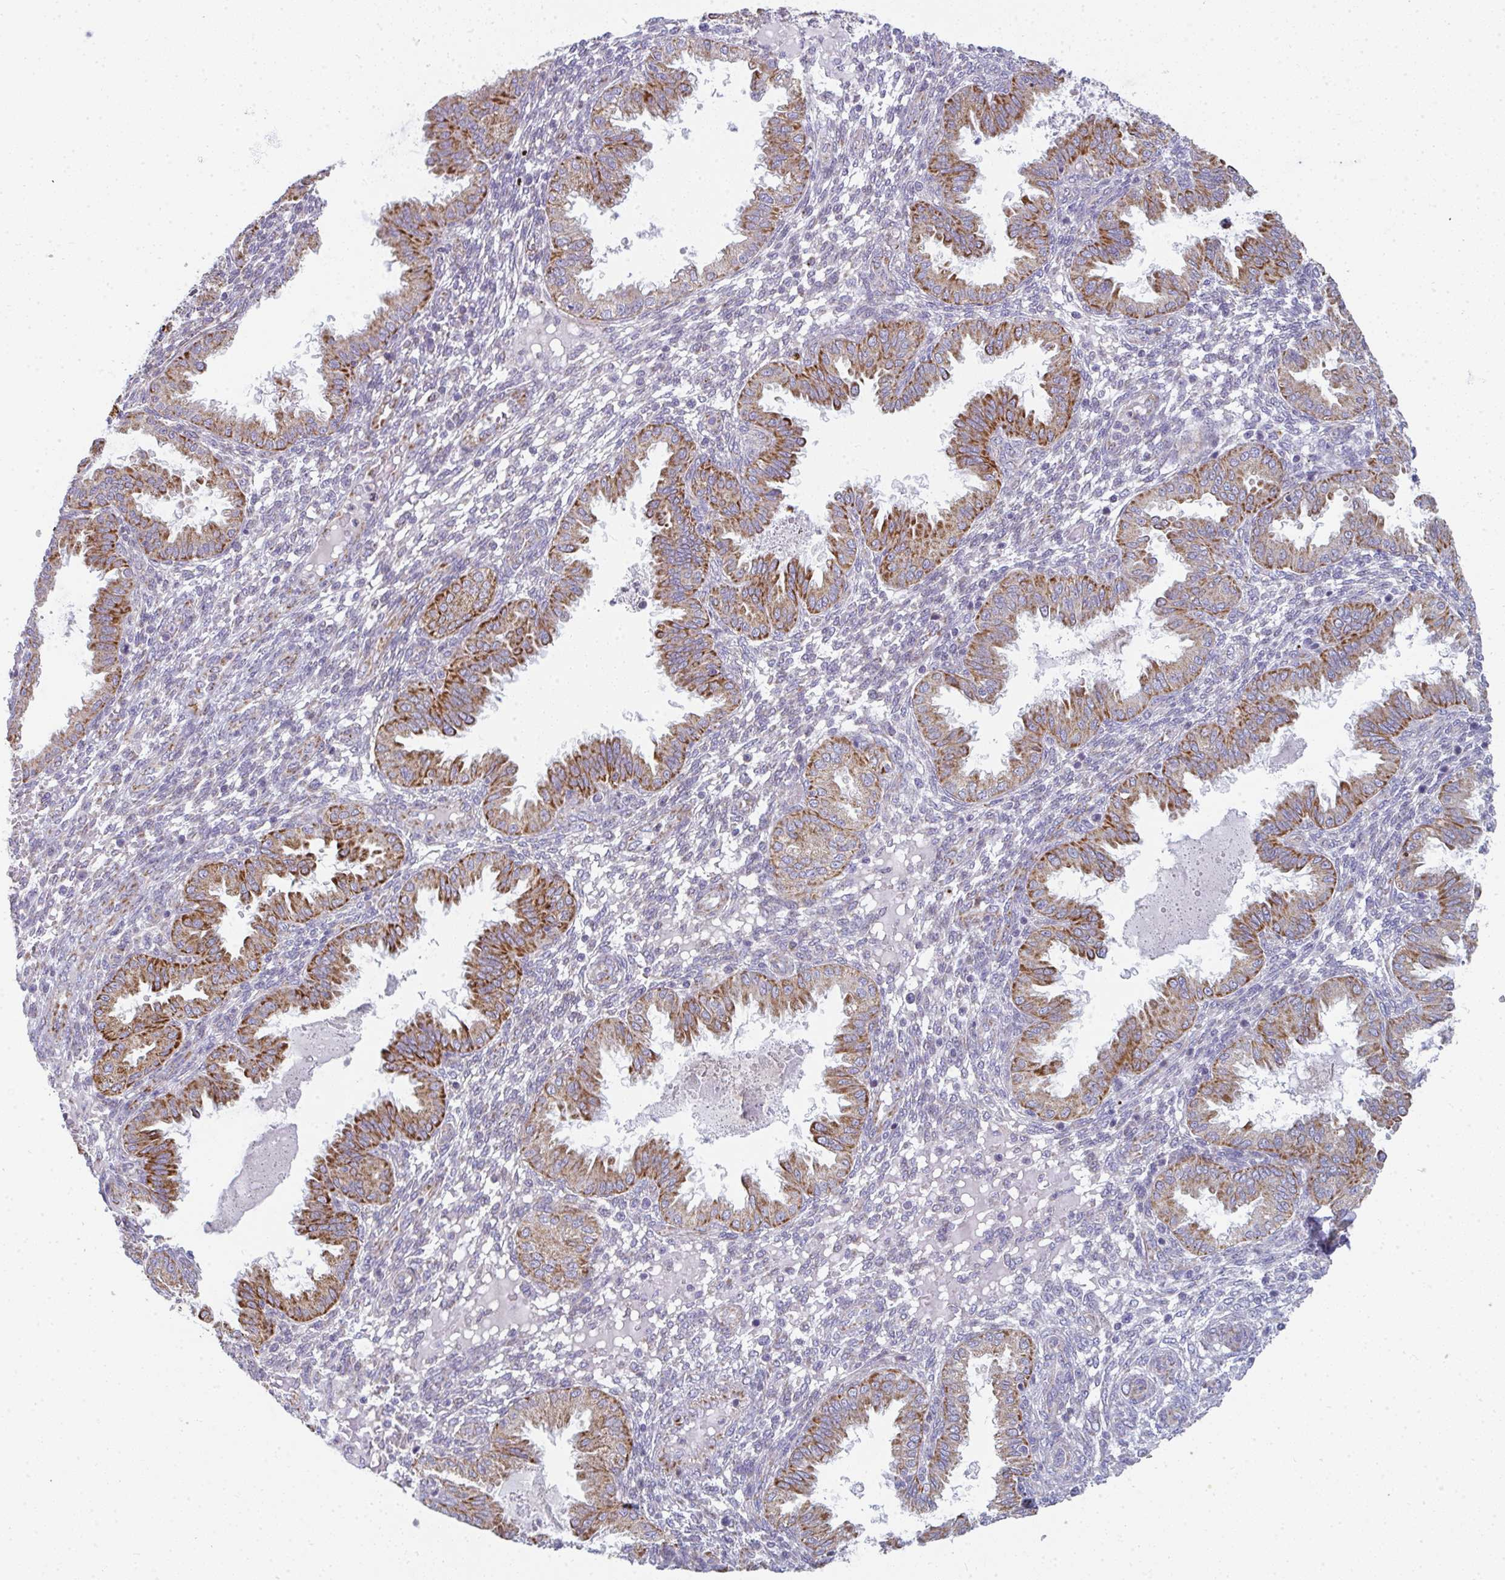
{"staining": {"intensity": "negative", "quantity": "none", "location": "none"}, "tissue": "endometrium", "cell_type": "Cells in endometrial stroma", "image_type": "normal", "snomed": [{"axis": "morphology", "description": "Normal tissue, NOS"}, {"axis": "topography", "description": "Endometrium"}], "caption": "Immunohistochemistry (IHC) micrograph of benign endometrium stained for a protein (brown), which demonstrates no positivity in cells in endometrial stroma. (Brightfield microscopy of DAB immunohistochemistry at high magnification).", "gene": "FAHD1", "patient": {"sex": "female", "age": 33}}